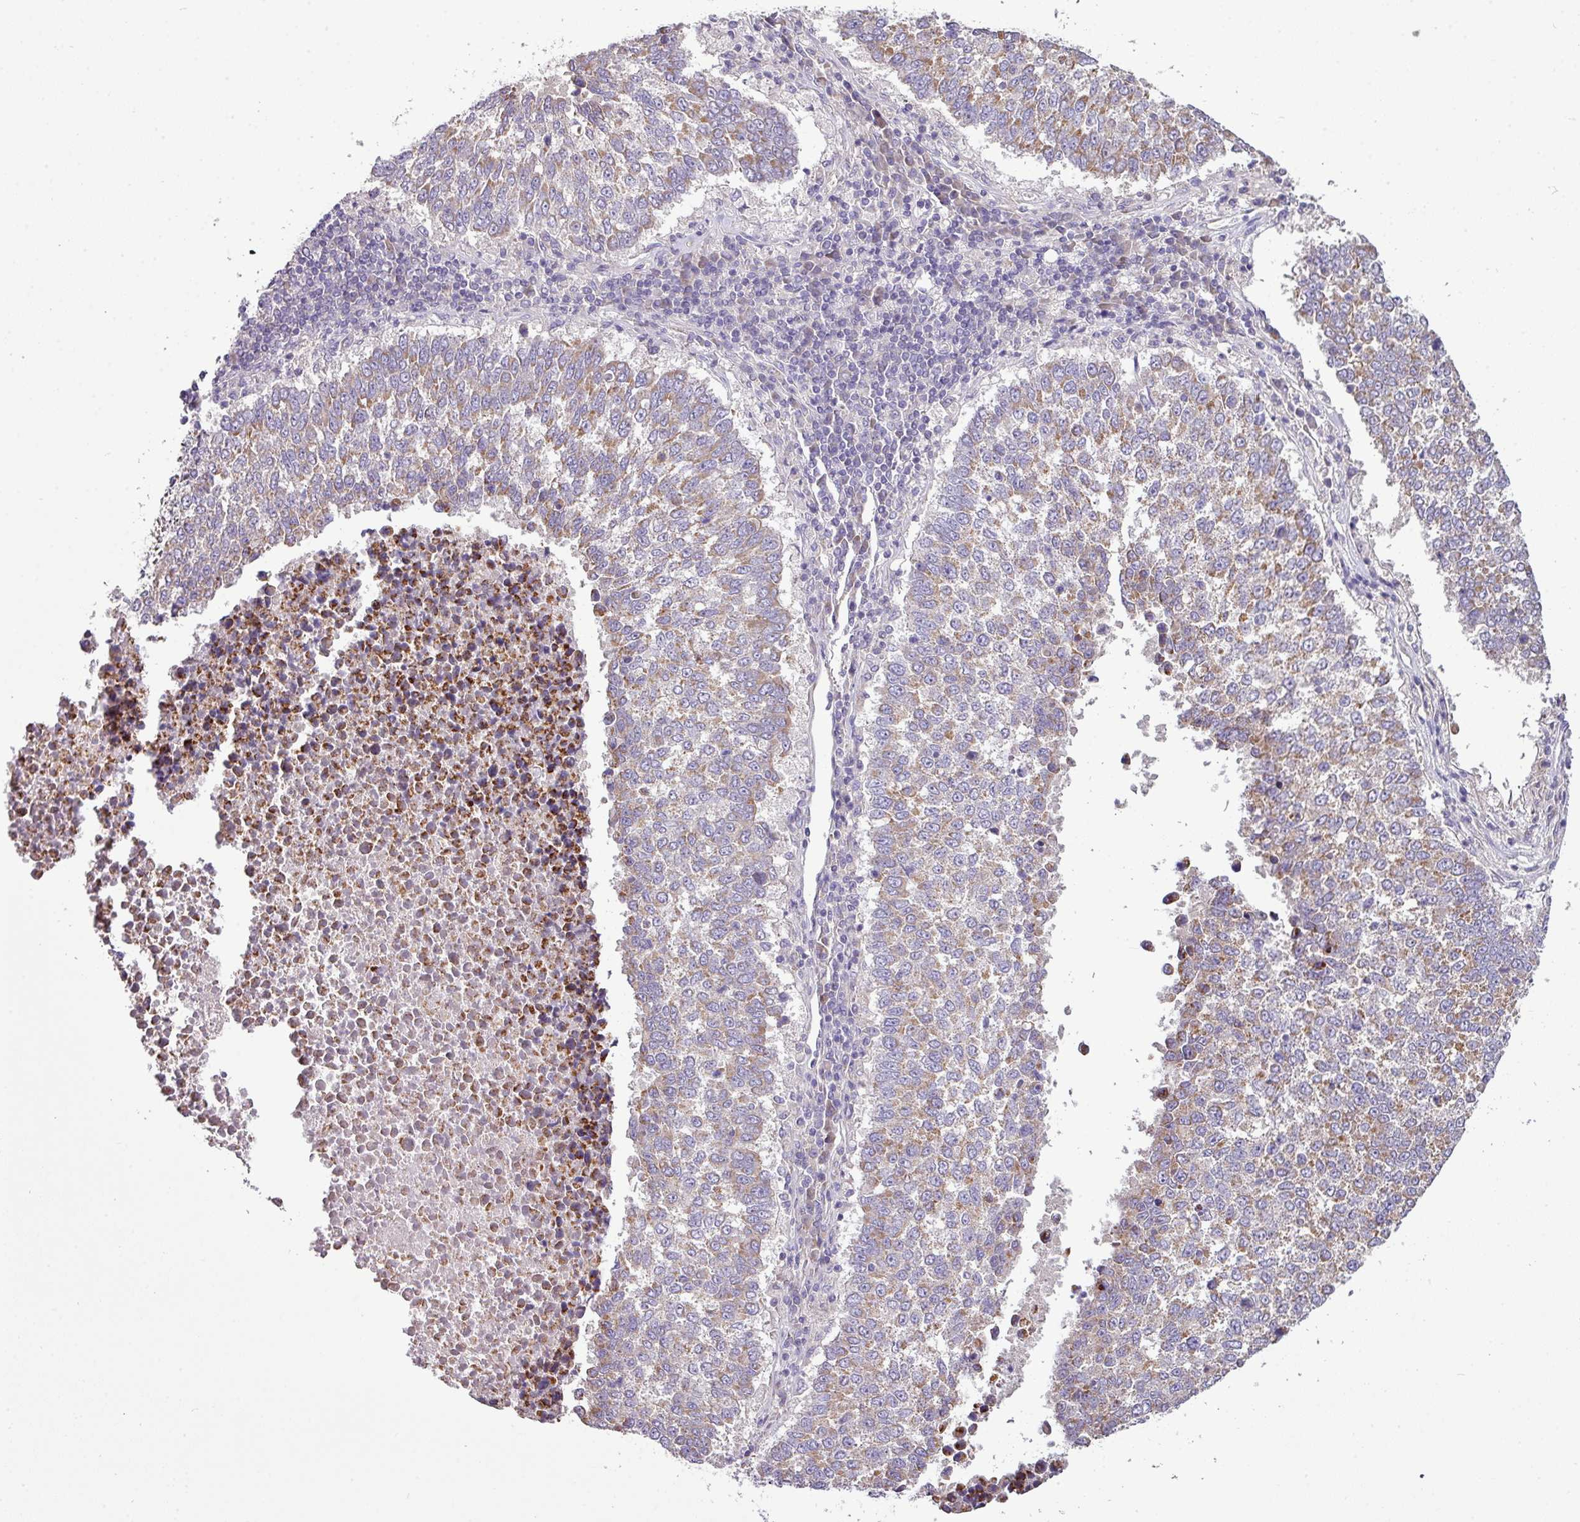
{"staining": {"intensity": "moderate", "quantity": ">75%", "location": "cytoplasmic/membranous"}, "tissue": "lung cancer", "cell_type": "Tumor cells", "image_type": "cancer", "snomed": [{"axis": "morphology", "description": "Squamous cell carcinoma, NOS"}, {"axis": "topography", "description": "Lung"}], "caption": "Moderate cytoplasmic/membranous expression is appreciated in approximately >75% of tumor cells in lung squamous cell carcinoma. The staining is performed using DAB brown chromogen to label protein expression. The nuclei are counter-stained blue using hematoxylin.", "gene": "AGAP5", "patient": {"sex": "male", "age": 73}}